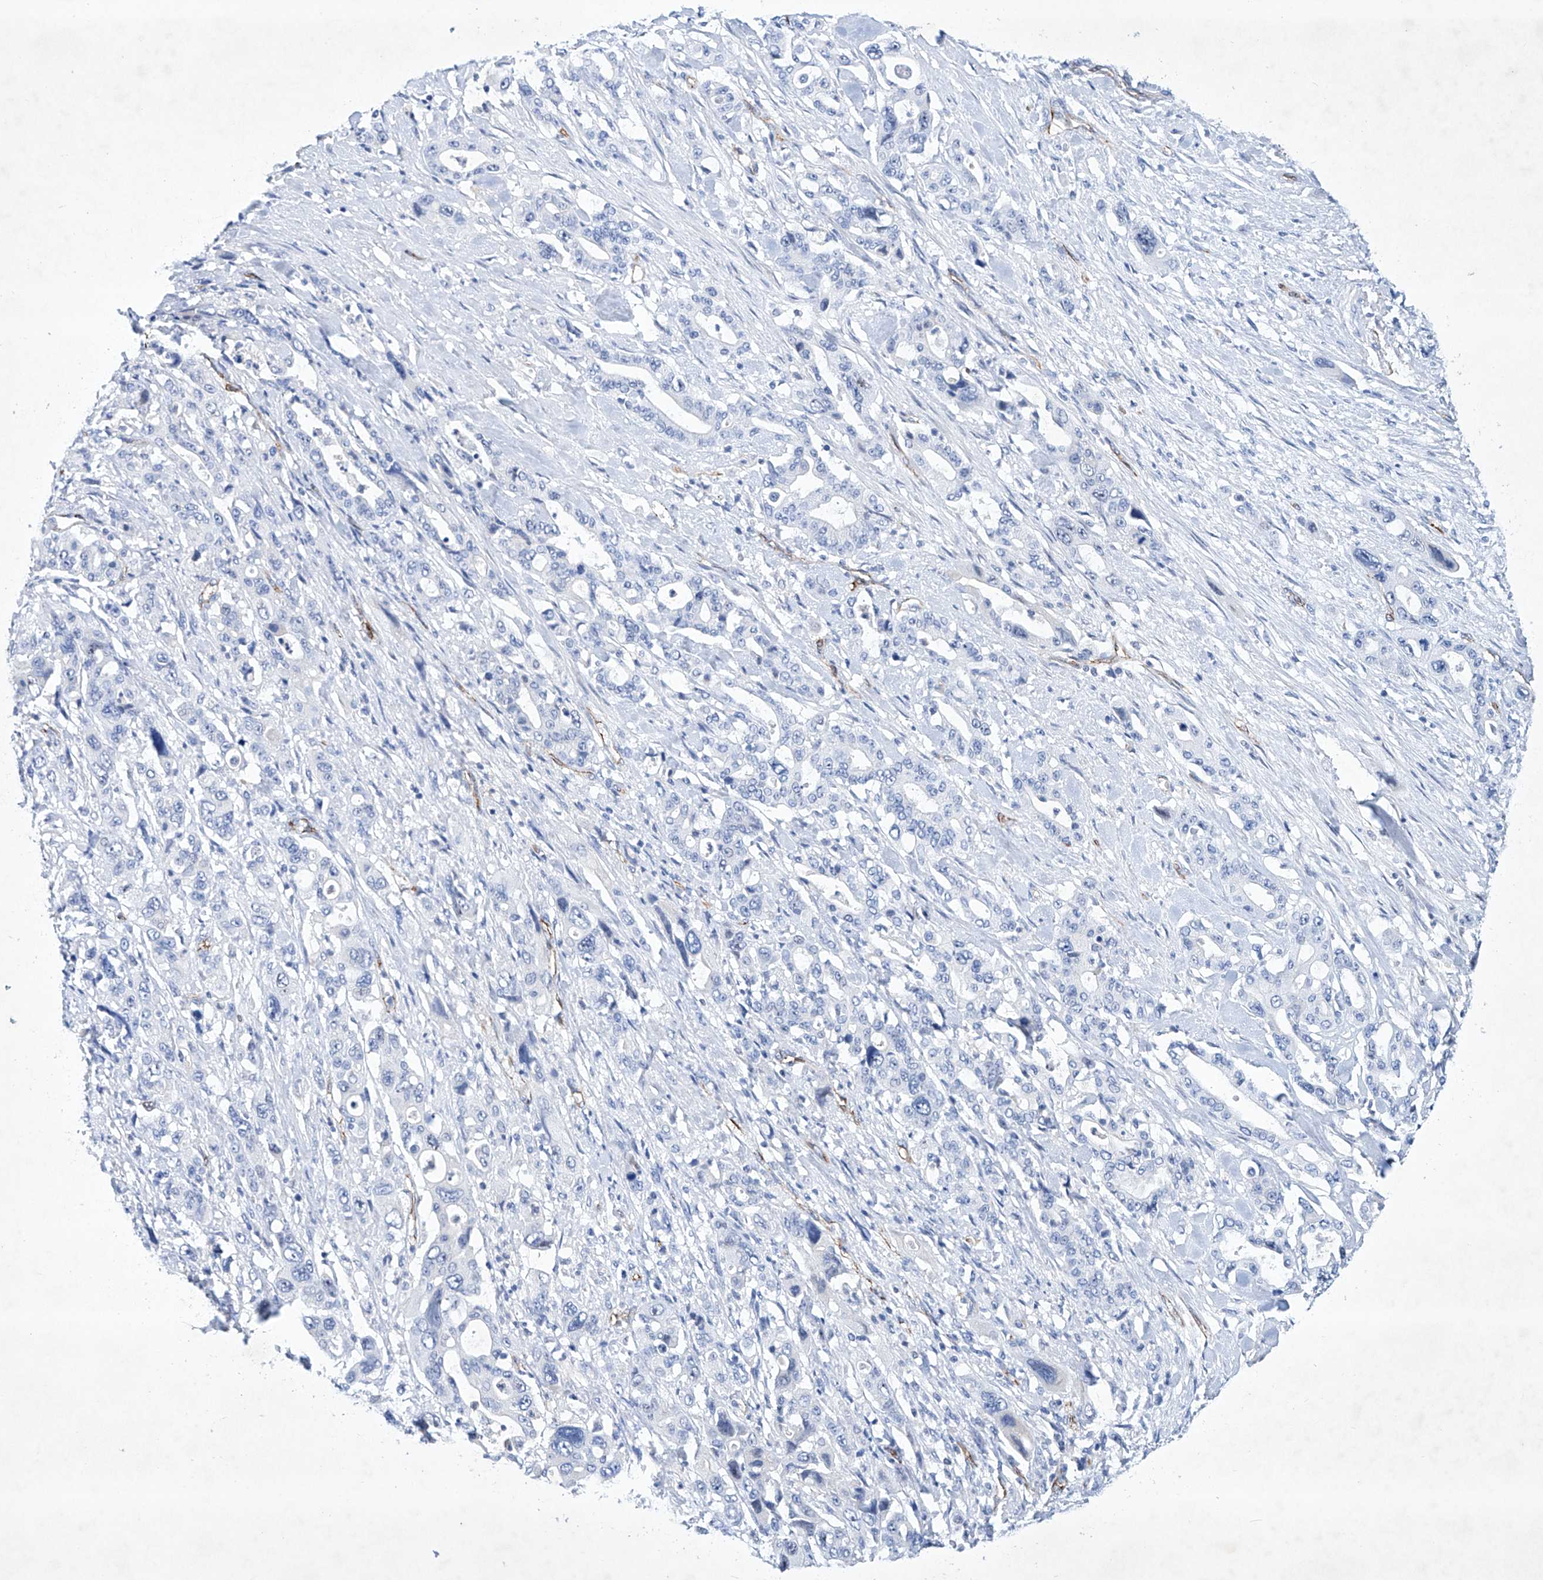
{"staining": {"intensity": "negative", "quantity": "none", "location": "none"}, "tissue": "pancreatic cancer", "cell_type": "Tumor cells", "image_type": "cancer", "snomed": [{"axis": "morphology", "description": "Adenocarcinoma, NOS"}, {"axis": "topography", "description": "Pancreas"}], "caption": "Photomicrograph shows no significant protein positivity in tumor cells of pancreatic cancer.", "gene": "ETV7", "patient": {"sex": "male", "age": 46}}